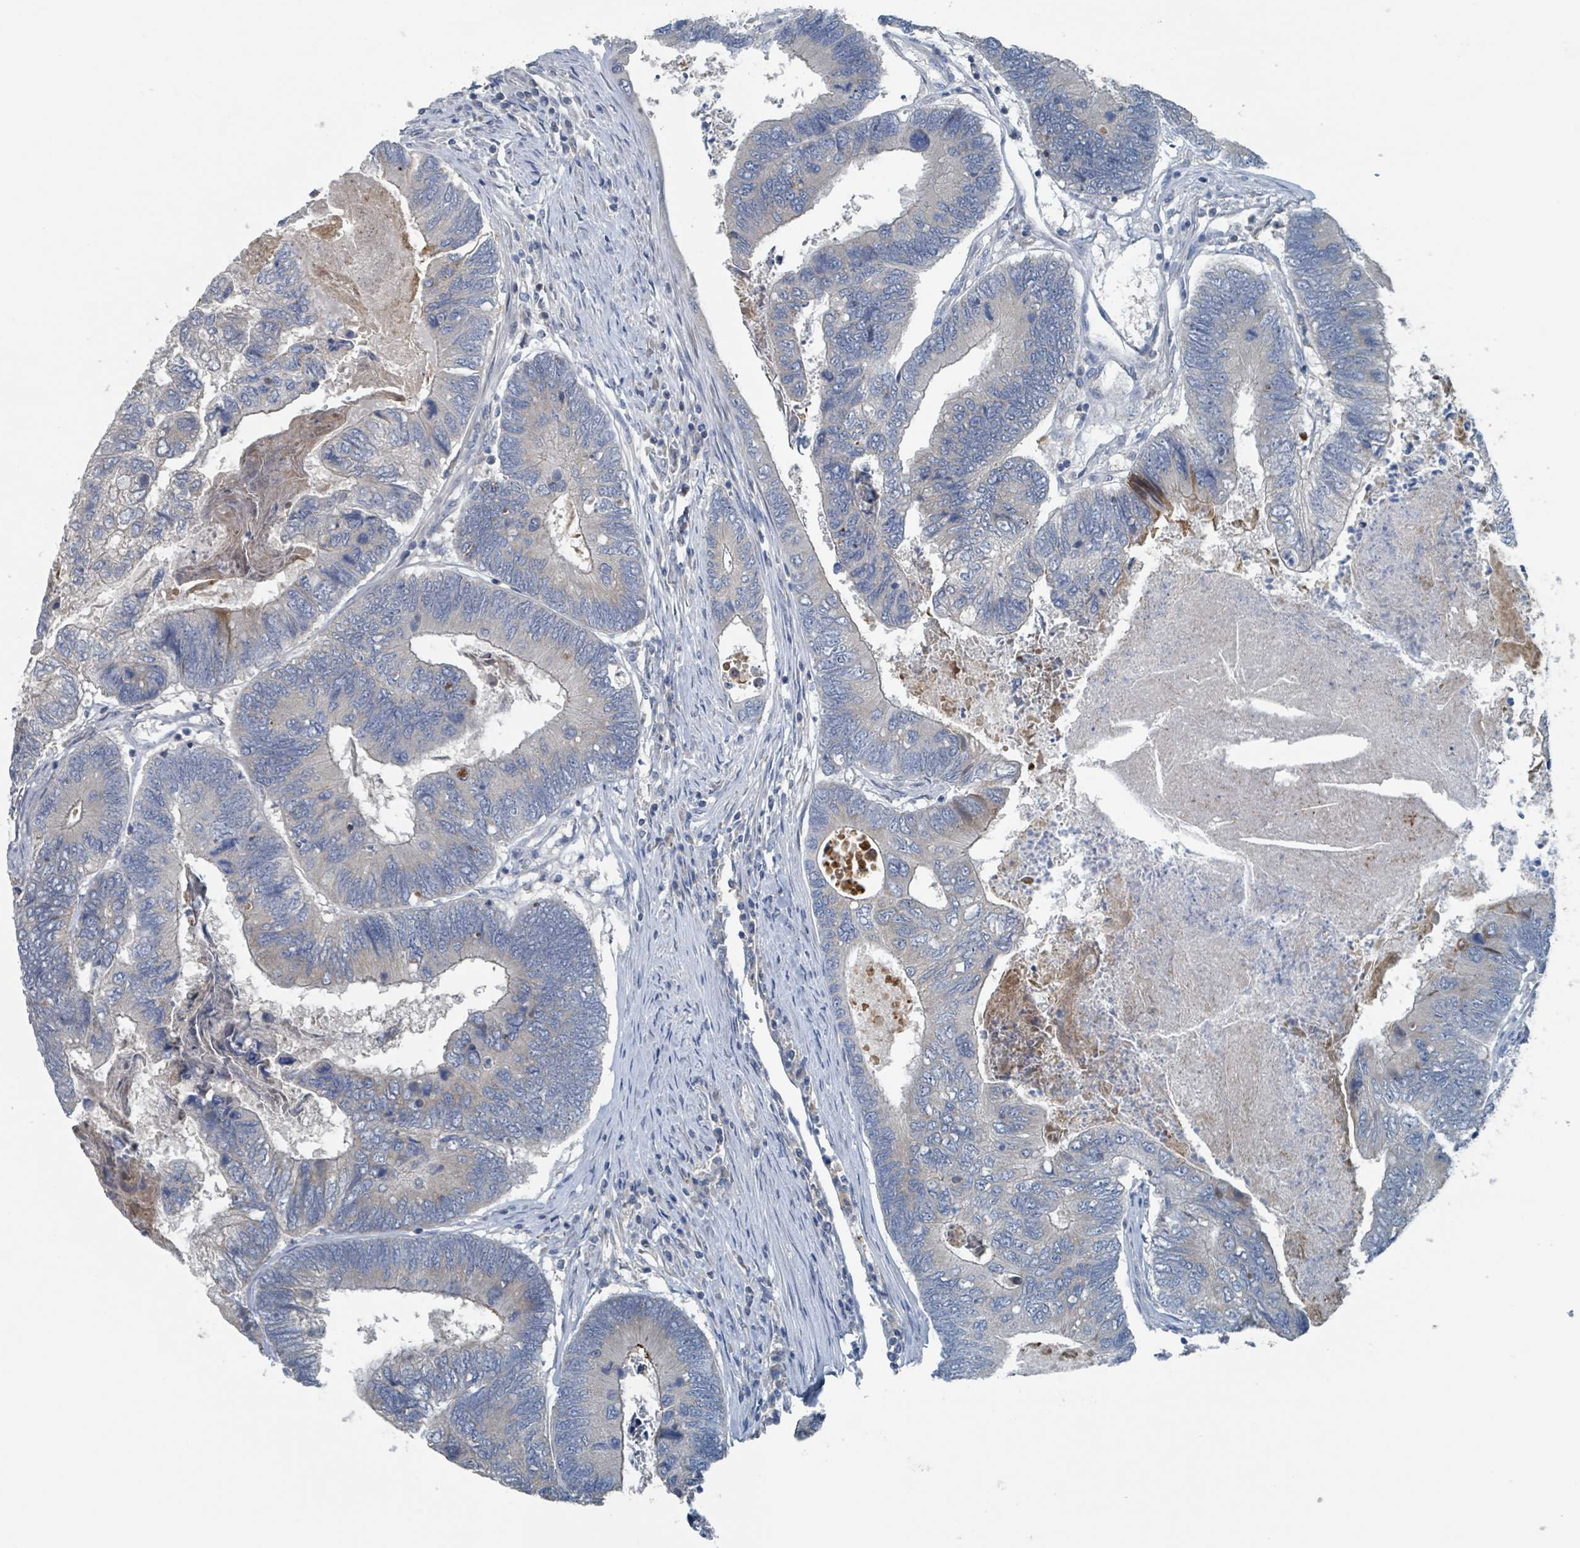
{"staining": {"intensity": "negative", "quantity": "none", "location": "none"}, "tissue": "colorectal cancer", "cell_type": "Tumor cells", "image_type": "cancer", "snomed": [{"axis": "morphology", "description": "Adenocarcinoma, NOS"}, {"axis": "topography", "description": "Colon"}], "caption": "This is an IHC photomicrograph of human adenocarcinoma (colorectal). There is no positivity in tumor cells.", "gene": "ACBD4", "patient": {"sex": "female", "age": 67}}